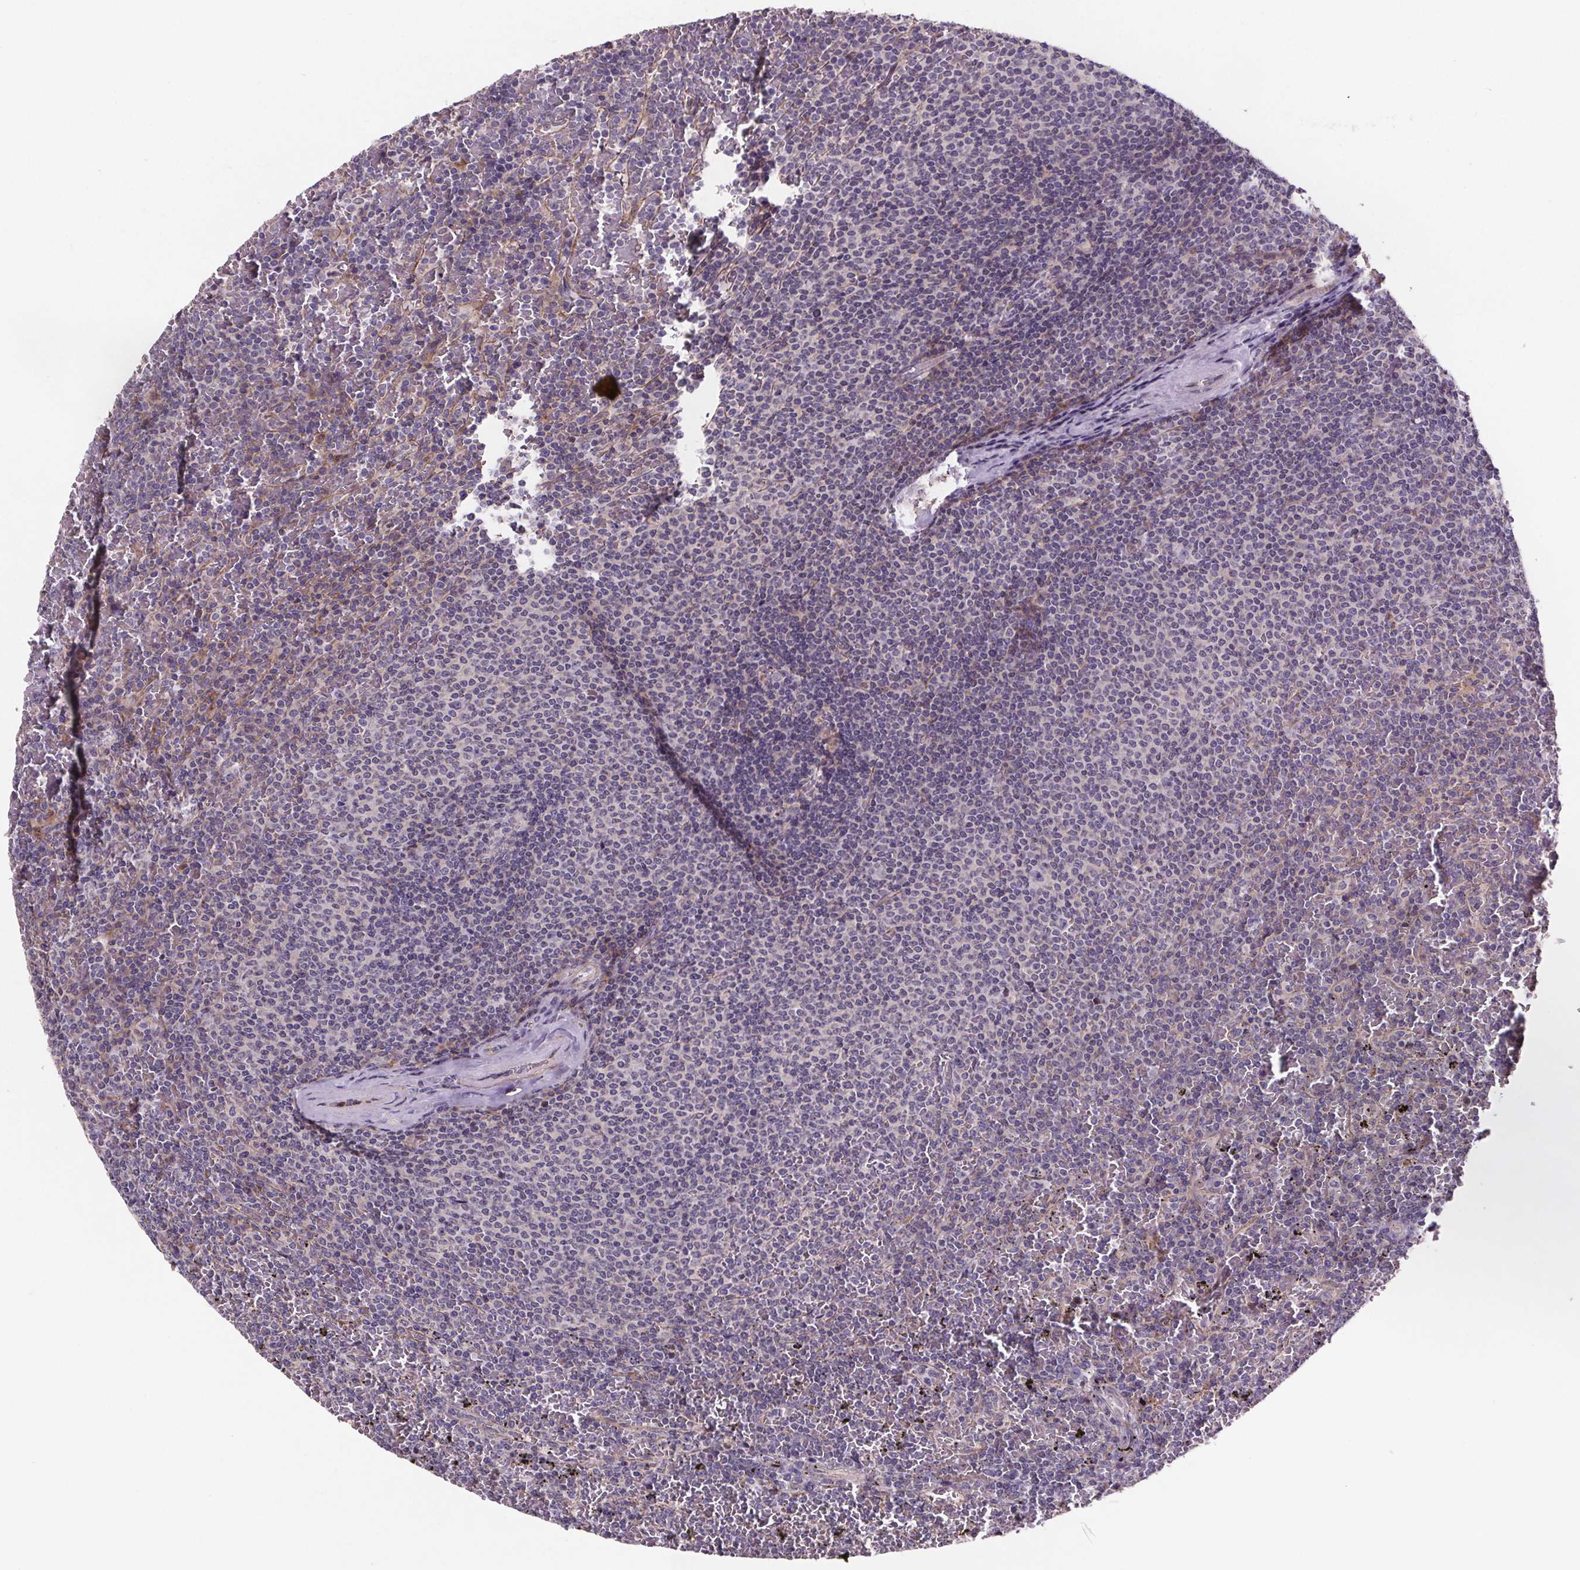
{"staining": {"intensity": "negative", "quantity": "none", "location": "none"}, "tissue": "lymphoma", "cell_type": "Tumor cells", "image_type": "cancer", "snomed": [{"axis": "morphology", "description": "Malignant lymphoma, non-Hodgkin's type, Low grade"}, {"axis": "topography", "description": "Spleen"}], "caption": "Tumor cells show no significant positivity in low-grade malignant lymphoma, non-Hodgkin's type. (Stains: DAB IHC with hematoxylin counter stain, Microscopy: brightfield microscopy at high magnification).", "gene": "CLN3", "patient": {"sex": "female", "age": 77}}